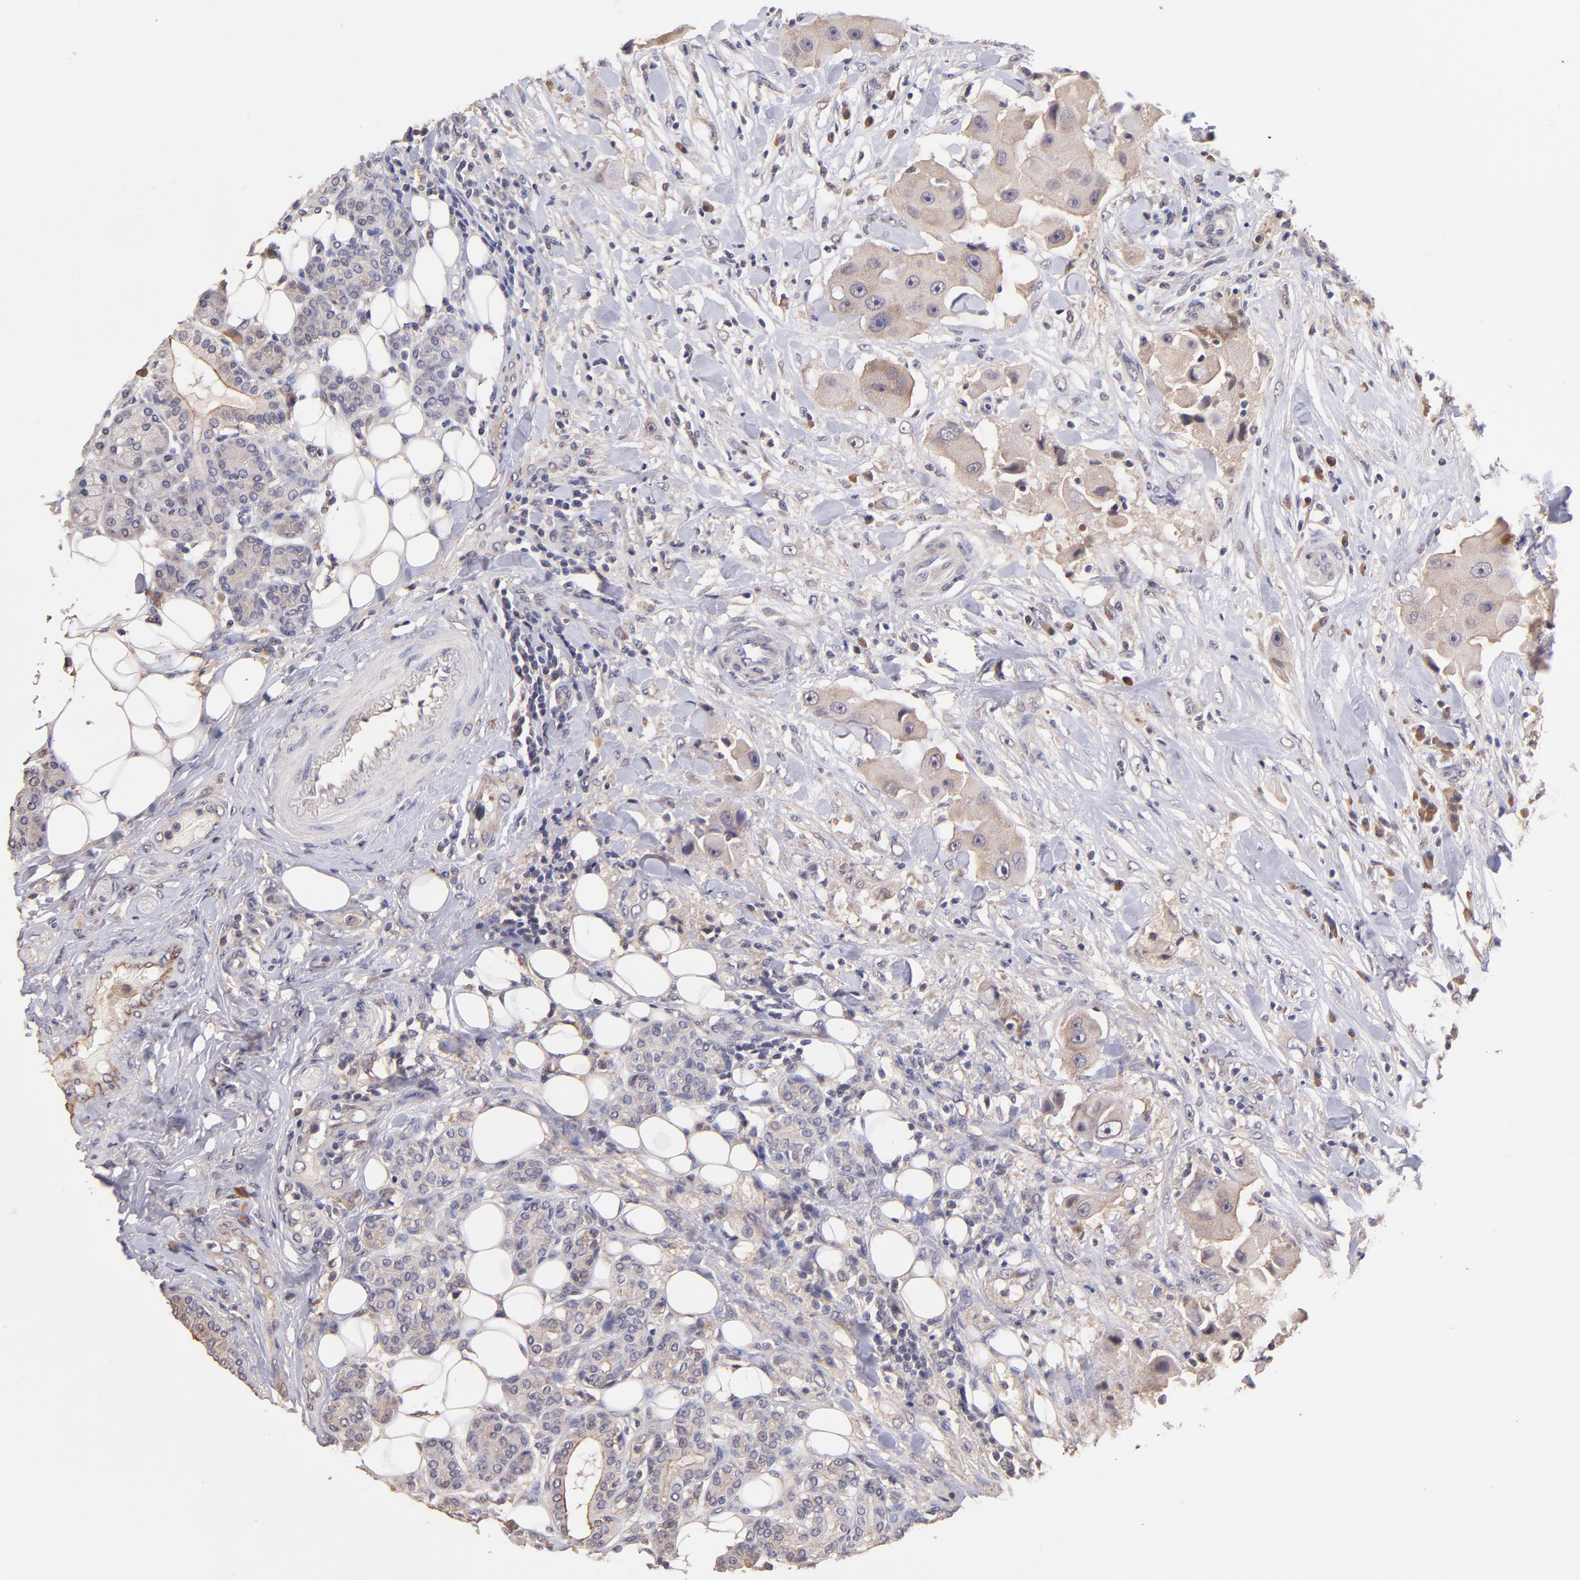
{"staining": {"intensity": "weak", "quantity": "25%-75%", "location": "nuclear"}, "tissue": "head and neck cancer", "cell_type": "Tumor cells", "image_type": "cancer", "snomed": [{"axis": "morphology", "description": "Normal tissue, NOS"}, {"axis": "morphology", "description": "Adenocarcinoma, NOS"}, {"axis": "topography", "description": "Salivary gland"}, {"axis": "topography", "description": "Head-Neck"}], "caption": "High-magnification brightfield microscopy of head and neck cancer (adenocarcinoma) stained with DAB (brown) and counterstained with hematoxylin (blue). tumor cells exhibit weak nuclear staining is present in about25%-75% of cells.", "gene": "RNASEL", "patient": {"sex": "male", "age": 80}}